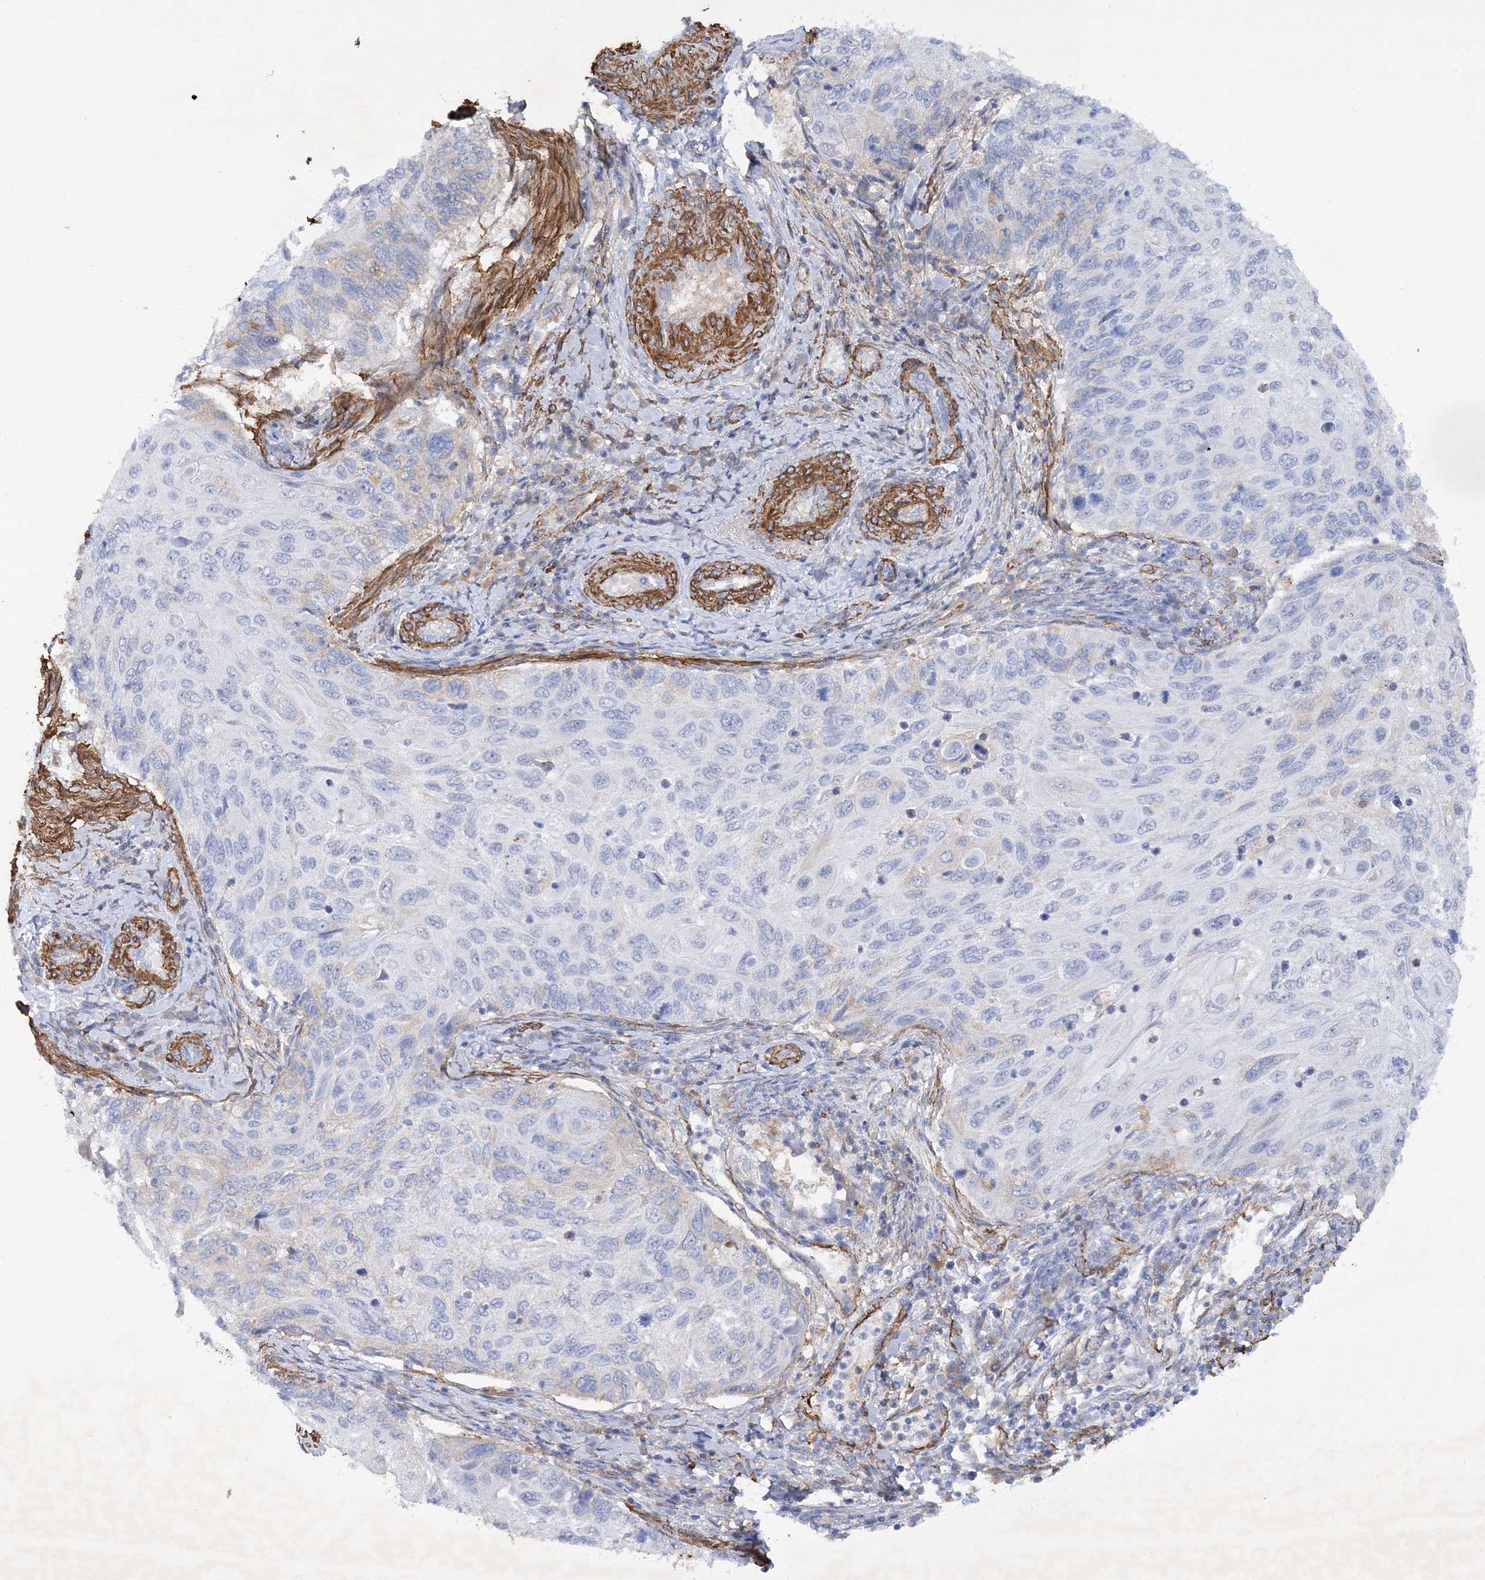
{"staining": {"intensity": "negative", "quantity": "none", "location": "none"}, "tissue": "cervical cancer", "cell_type": "Tumor cells", "image_type": "cancer", "snomed": [{"axis": "morphology", "description": "Squamous cell carcinoma, NOS"}, {"axis": "topography", "description": "Cervix"}], "caption": "DAB (3,3'-diaminobenzidine) immunohistochemical staining of squamous cell carcinoma (cervical) exhibits no significant staining in tumor cells.", "gene": "RTN2", "patient": {"sex": "female", "age": 70}}